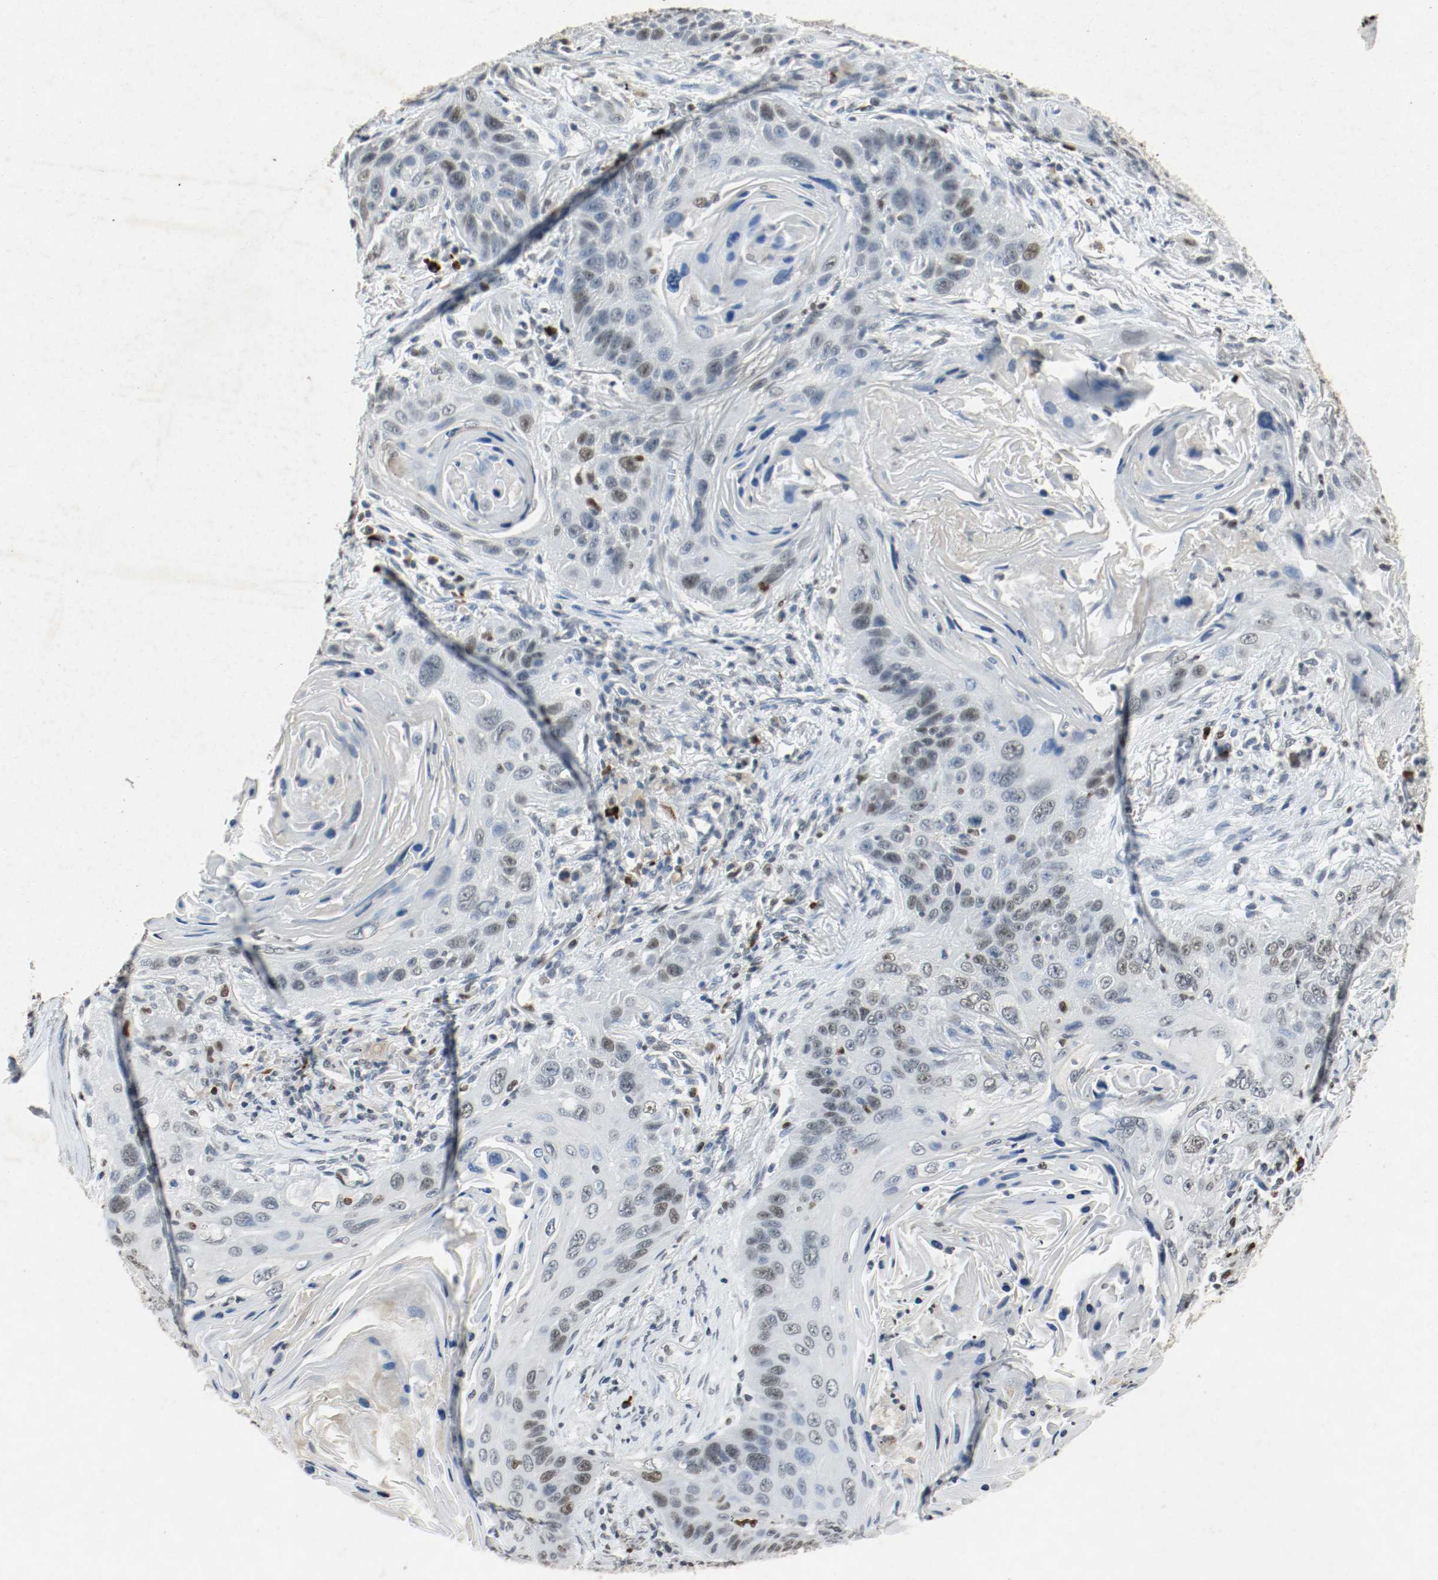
{"staining": {"intensity": "moderate", "quantity": "25%-75%", "location": "nuclear"}, "tissue": "lung cancer", "cell_type": "Tumor cells", "image_type": "cancer", "snomed": [{"axis": "morphology", "description": "Squamous cell carcinoma, NOS"}, {"axis": "topography", "description": "Lung"}], "caption": "Moderate nuclear protein staining is present in about 25%-75% of tumor cells in squamous cell carcinoma (lung).", "gene": "DNMT1", "patient": {"sex": "female", "age": 67}}